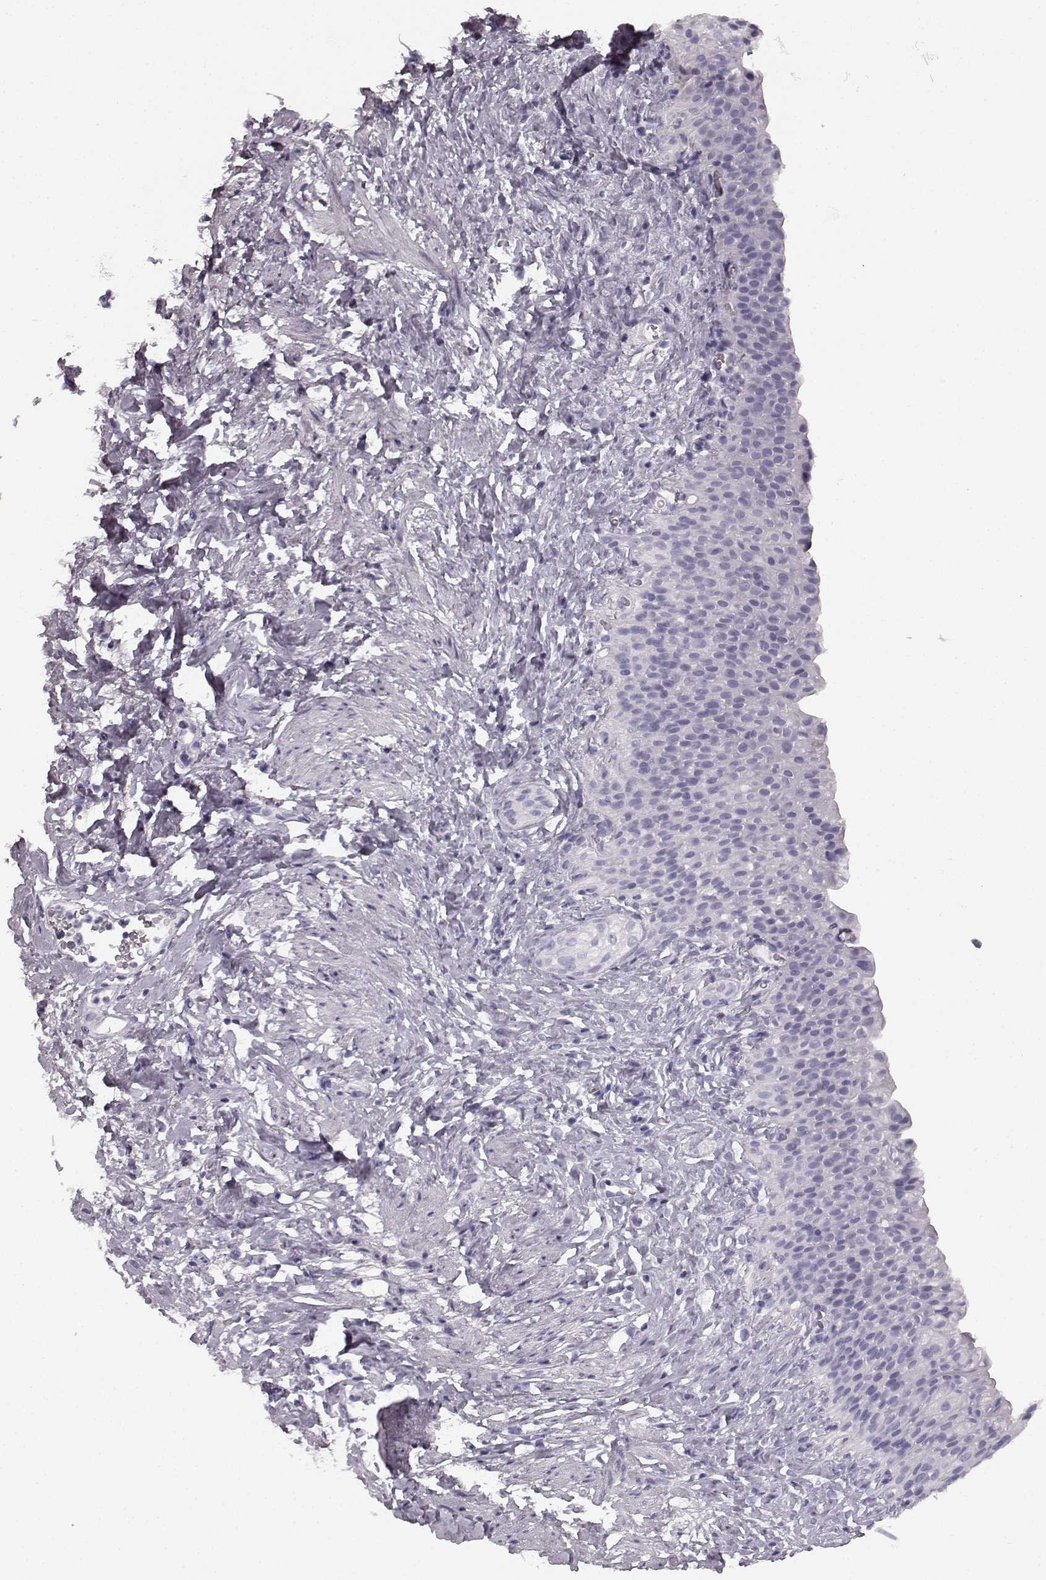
{"staining": {"intensity": "negative", "quantity": "none", "location": "none"}, "tissue": "urinary bladder", "cell_type": "Urothelial cells", "image_type": "normal", "snomed": [{"axis": "morphology", "description": "Normal tissue, NOS"}, {"axis": "topography", "description": "Urinary bladder"}], "caption": "Urinary bladder stained for a protein using IHC demonstrates no expression urothelial cells.", "gene": "TMPRSS15", "patient": {"sex": "male", "age": 76}}